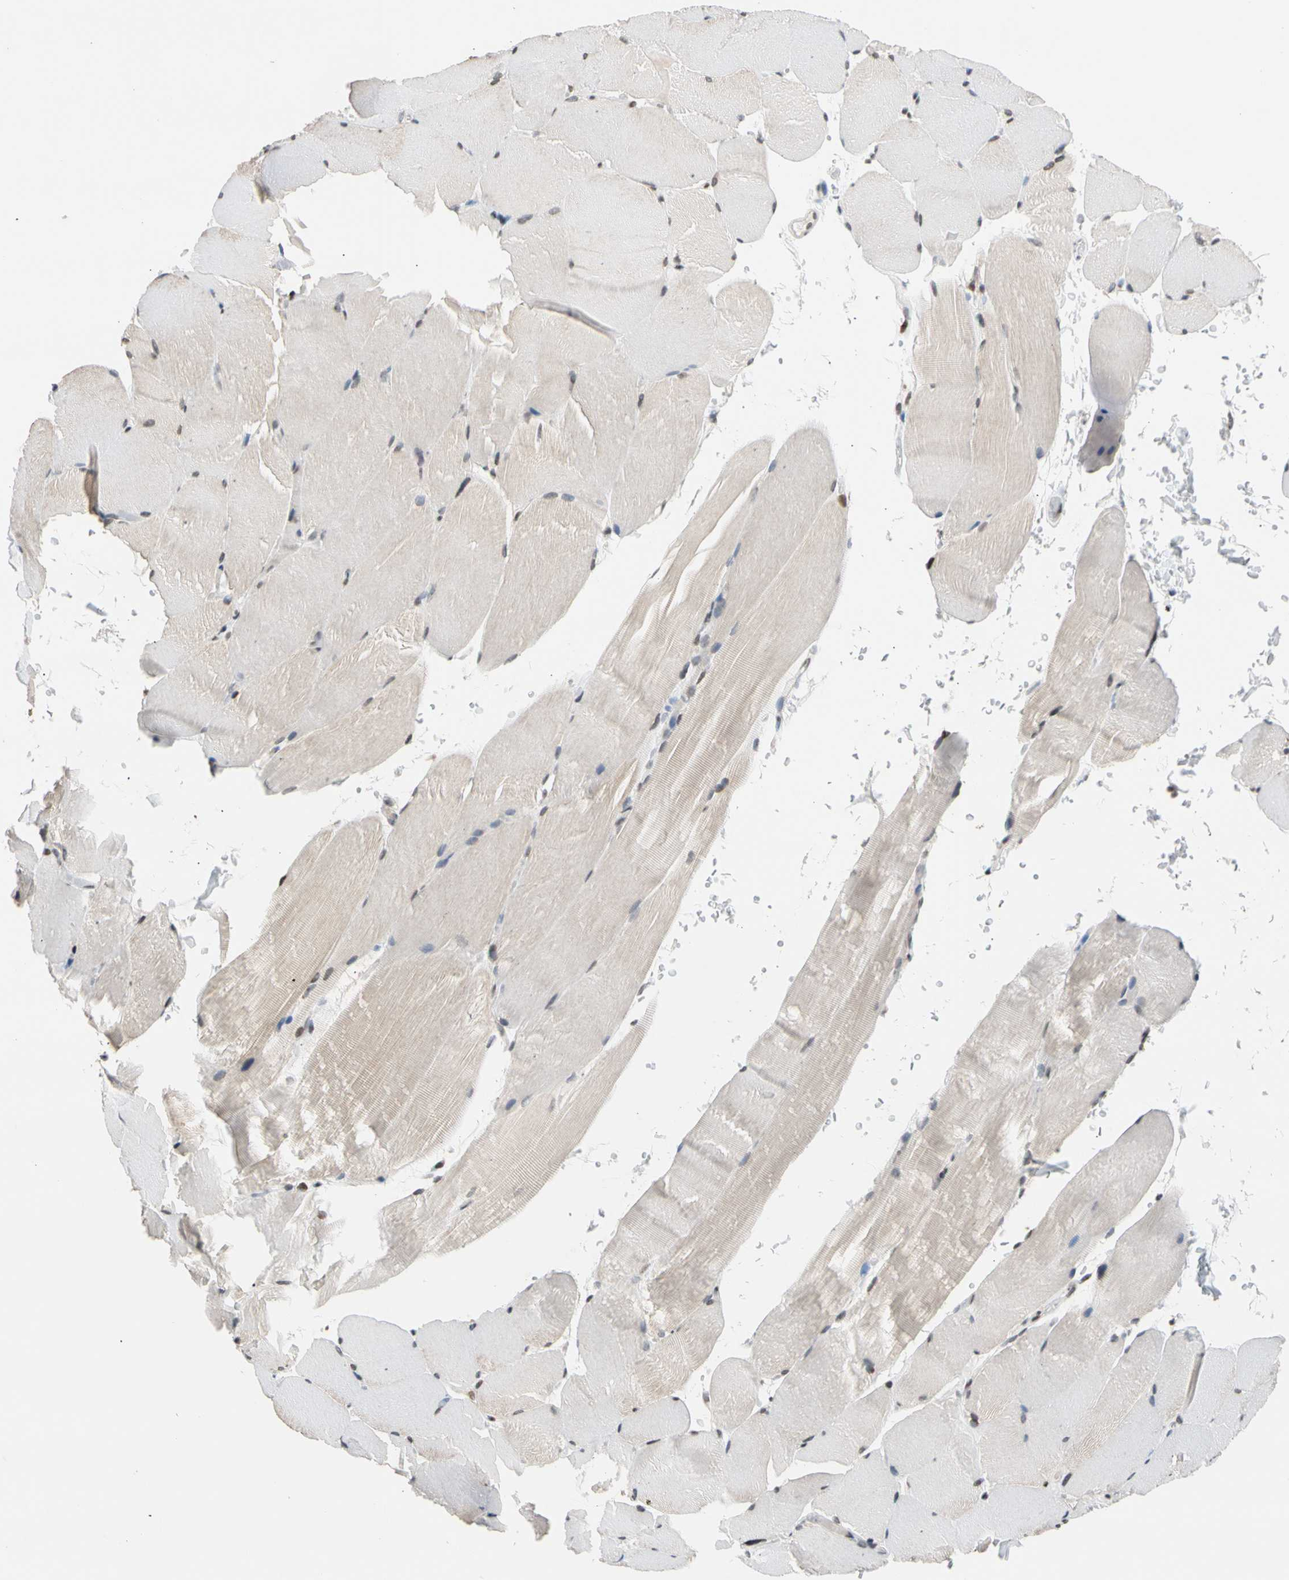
{"staining": {"intensity": "weak", "quantity": "25%-75%", "location": "cytoplasmic/membranous,nuclear"}, "tissue": "skeletal muscle", "cell_type": "Myocytes", "image_type": "normal", "snomed": [{"axis": "morphology", "description": "Normal tissue, NOS"}, {"axis": "topography", "description": "Skeletal muscle"}, {"axis": "topography", "description": "Parathyroid gland"}], "caption": "Immunohistochemistry (IHC) (DAB (3,3'-diaminobenzidine)) staining of unremarkable skeletal muscle exhibits weak cytoplasmic/membranous,nuclear protein expression in about 25%-75% of myocytes. The protein is stained brown, and the nuclei are stained in blue (DAB IHC with brightfield microscopy, high magnification).", "gene": "GPX4", "patient": {"sex": "female", "age": 37}}